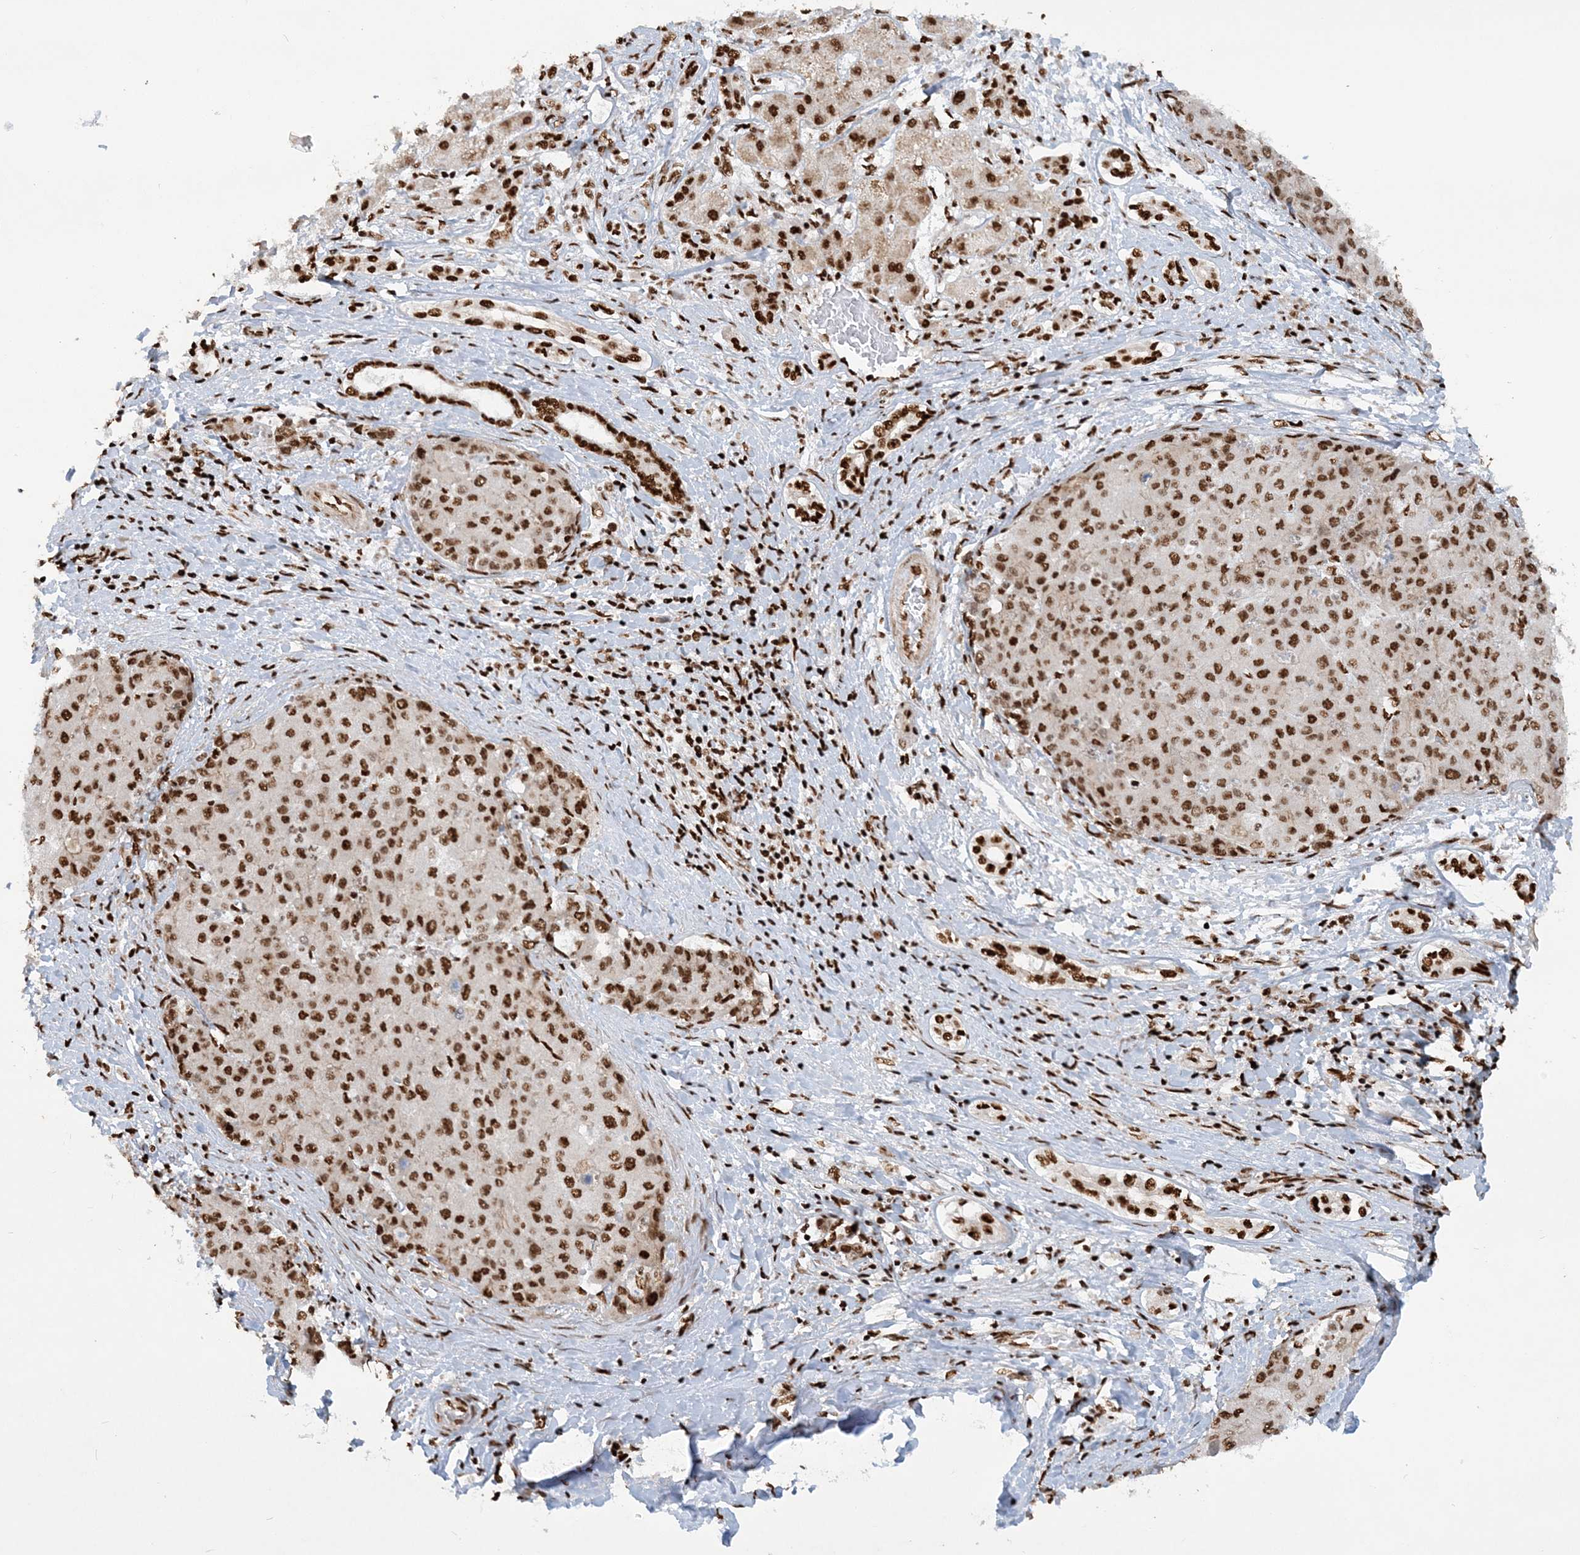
{"staining": {"intensity": "moderate", "quantity": ">75%", "location": "nuclear"}, "tissue": "liver cancer", "cell_type": "Tumor cells", "image_type": "cancer", "snomed": [{"axis": "morphology", "description": "Carcinoma, Hepatocellular, NOS"}, {"axis": "topography", "description": "Liver"}], "caption": "Immunohistochemical staining of hepatocellular carcinoma (liver) shows moderate nuclear protein positivity in approximately >75% of tumor cells.", "gene": "DELE1", "patient": {"sex": "male", "age": 65}}